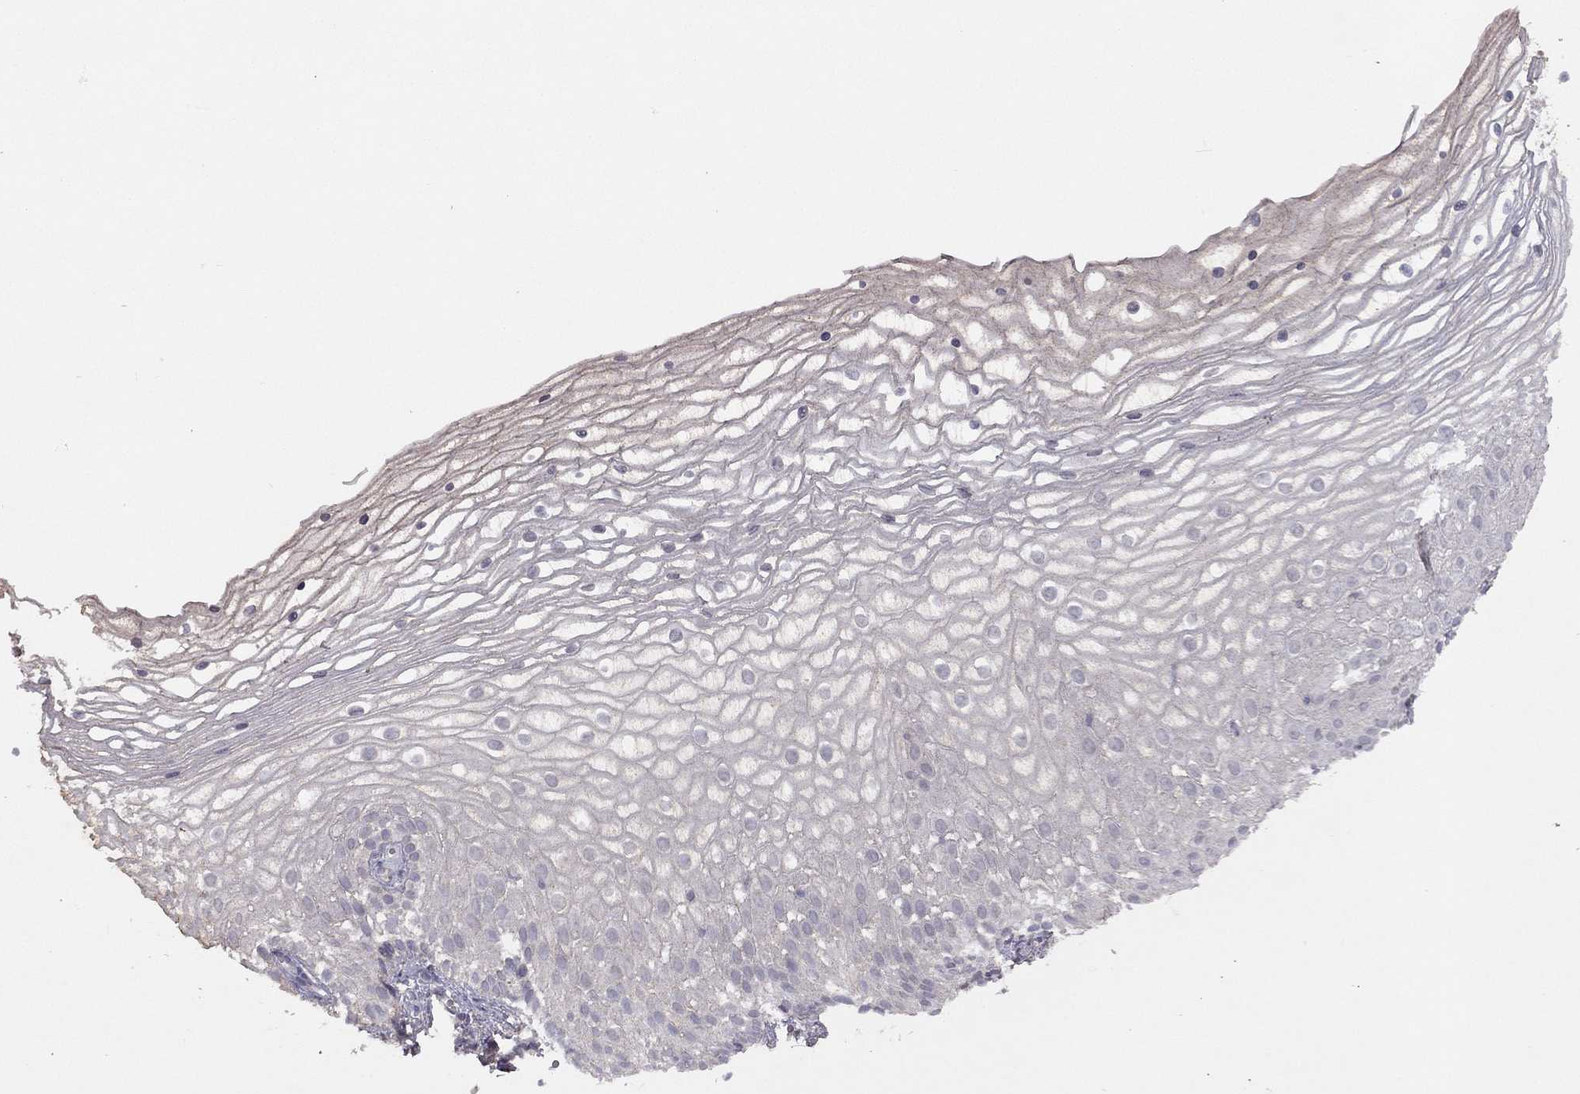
{"staining": {"intensity": "negative", "quantity": "none", "location": "none"}, "tissue": "vagina", "cell_type": "Squamous epithelial cells", "image_type": "normal", "snomed": [{"axis": "morphology", "description": "Normal tissue, NOS"}, {"axis": "topography", "description": "Vagina"}], "caption": "A high-resolution histopathology image shows immunohistochemistry staining of normal vagina, which exhibits no significant positivity in squamous epithelial cells.", "gene": "ESR2", "patient": {"sex": "female", "age": 56}}